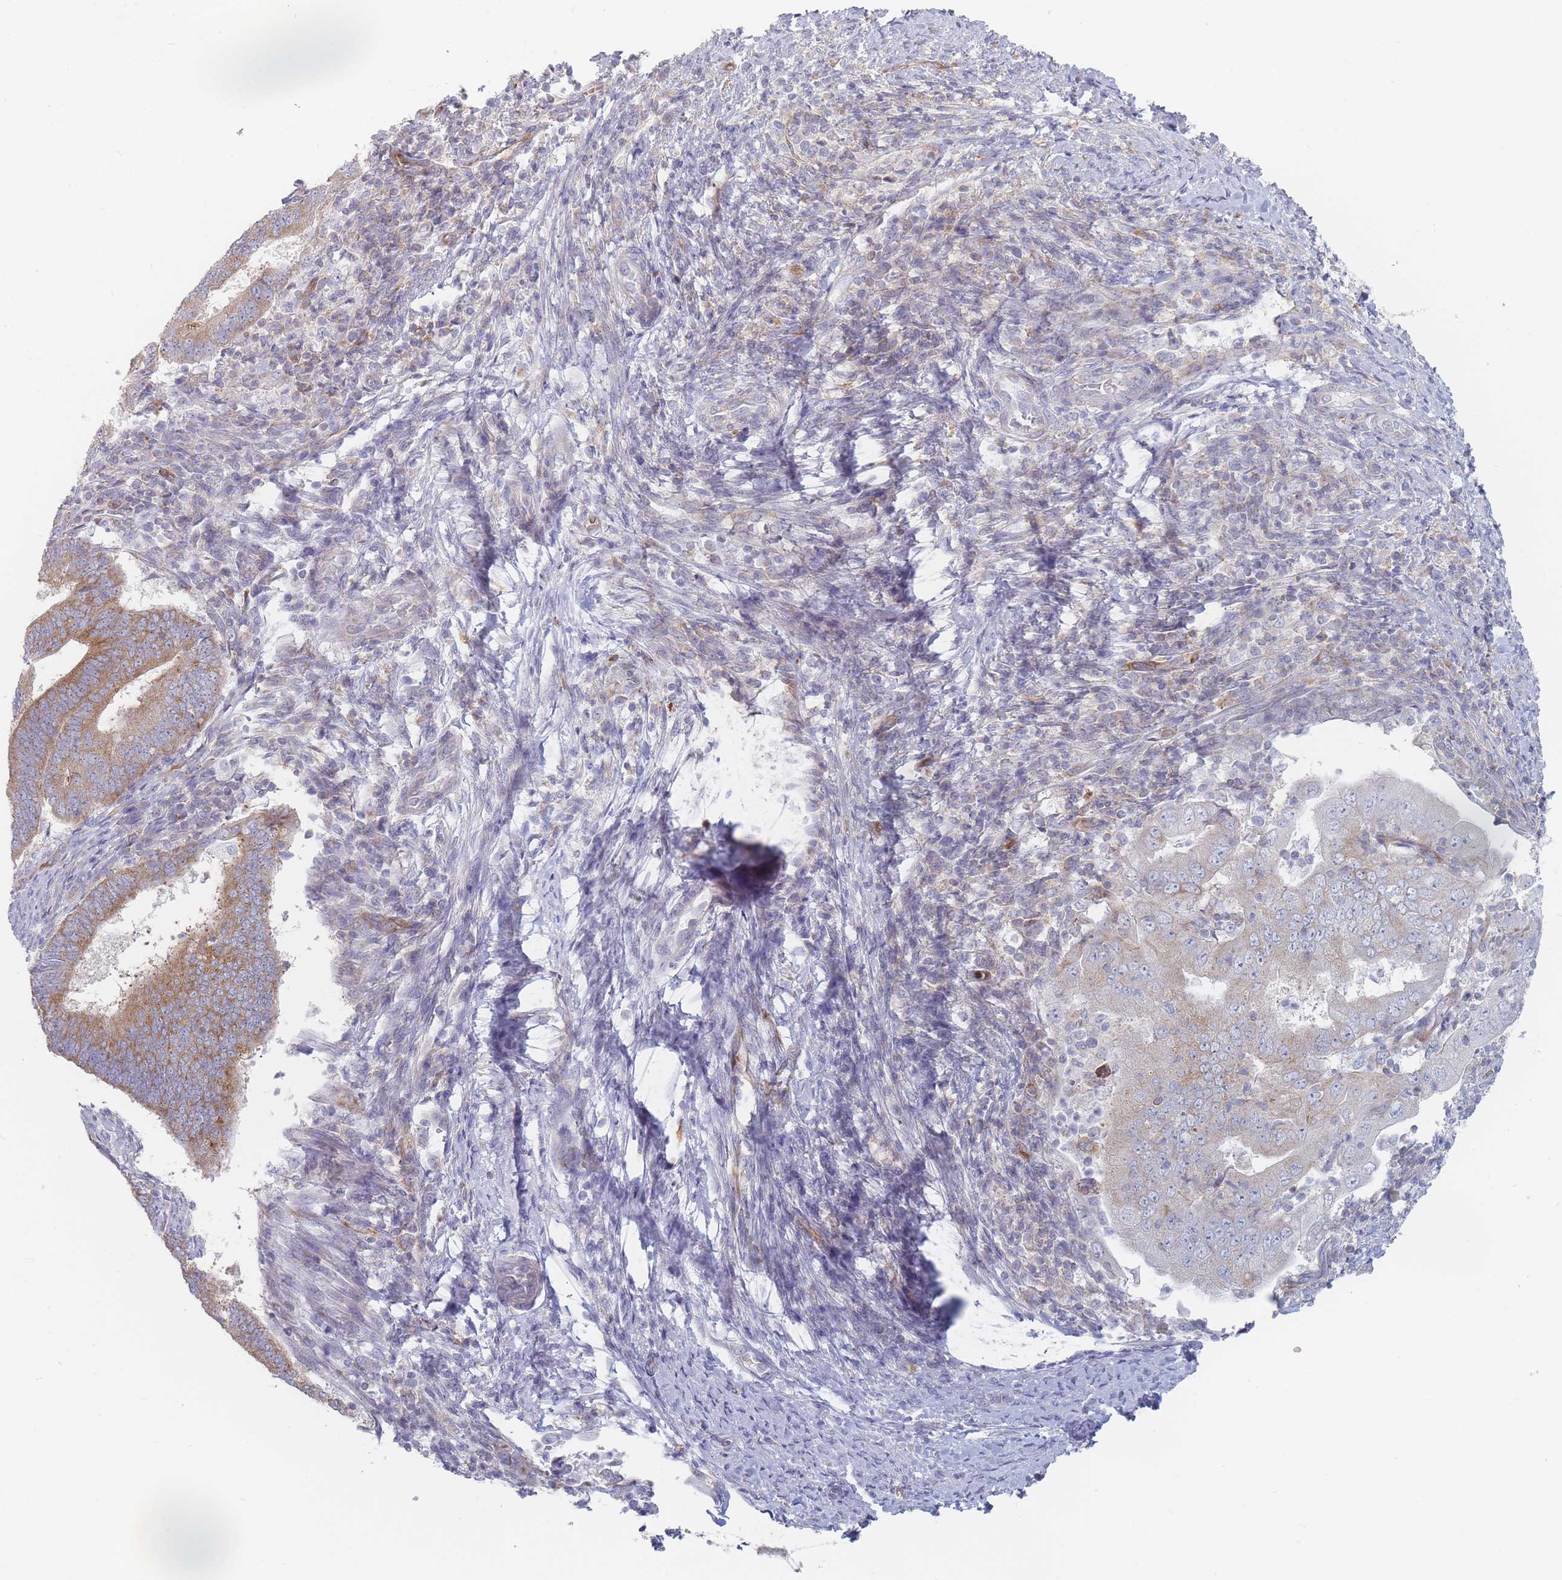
{"staining": {"intensity": "moderate", "quantity": ">75%", "location": "cytoplasmic/membranous"}, "tissue": "endometrial cancer", "cell_type": "Tumor cells", "image_type": "cancer", "snomed": [{"axis": "morphology", "description": "Adenocarcinoma, NOS"}, {"axis": "topography", "description": "Endometrium"}], "caption": "Immunohistochemistry (DAB (3,3'-diaminobenzidine)) staining of endometrial cancer demonstrates moderate cytoplasmic/membranous protein staining in about >75% of tumor cells. The protein is stained brown, and the nuclei are stained in blue (DAB (3,3'-diaminobenzidine) IHC with brightfield microscopy, high magnification).", "gene": "MAP1S", "patient": {"sex": "female", "age": 70}}